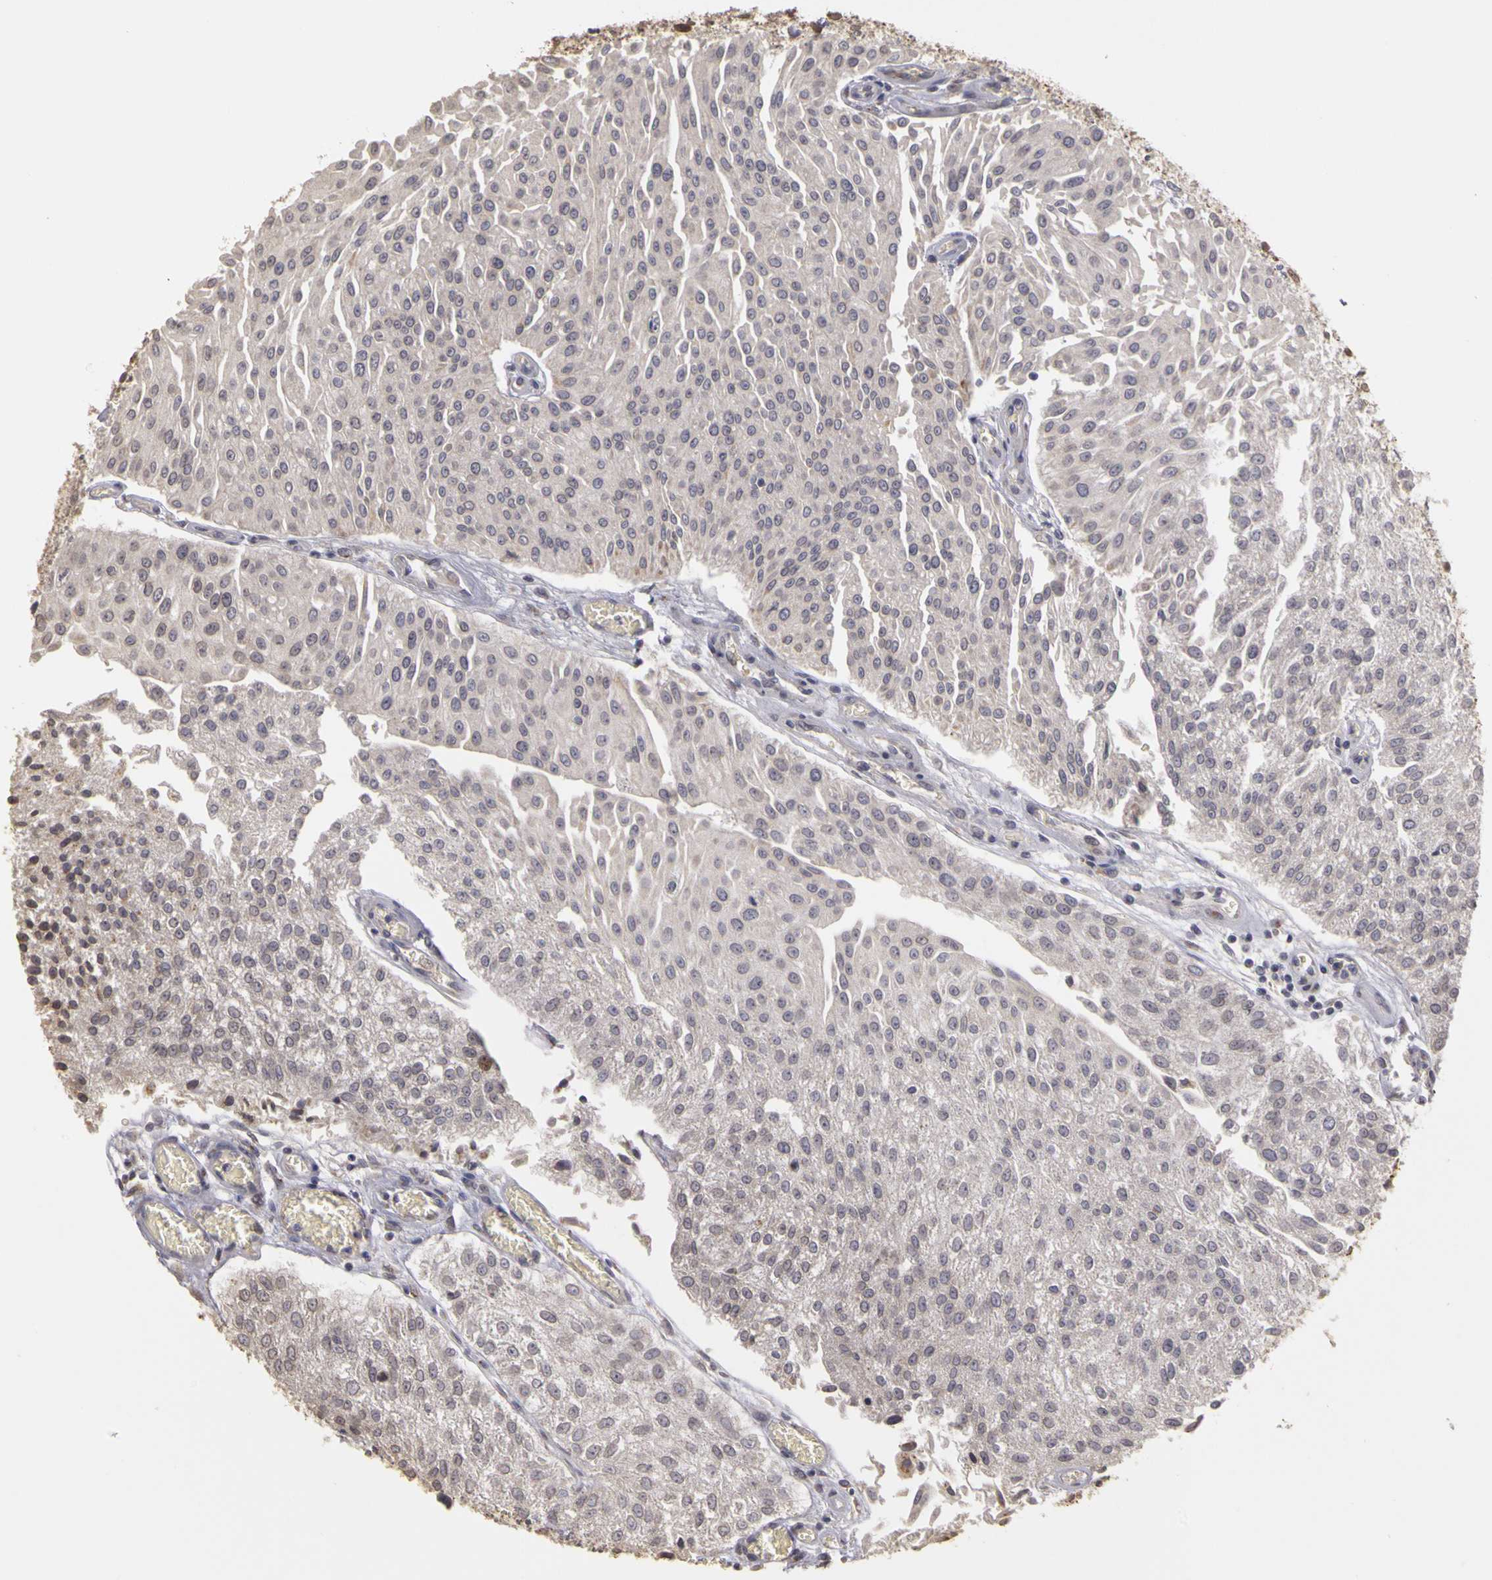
{"staining": {"intensity": "negative", "quantity": "none", "location": "none"}, "tissue": "urothelial cancer", "cell_type": "Tumor cells", "image_type": "cancer", "snomed": [{"axis": "morphology", "description": "Urothelial carcinoma, Low grade"}, {"axis": "topography", "description": "Urinary bladder"}], "caption": "Urothelial cancer was stained to show a protein in brown. There is no significant positivity in tumor cells. The staining was performed using DAB (3,3'-diaminobenzidine) to visualize the protein expression in brown, while the nuclei were stained in blue with hematoxylin (Magnification: 20x).", "gene": "FRMD7", "patient": {"sex": "male", "age": 86}}